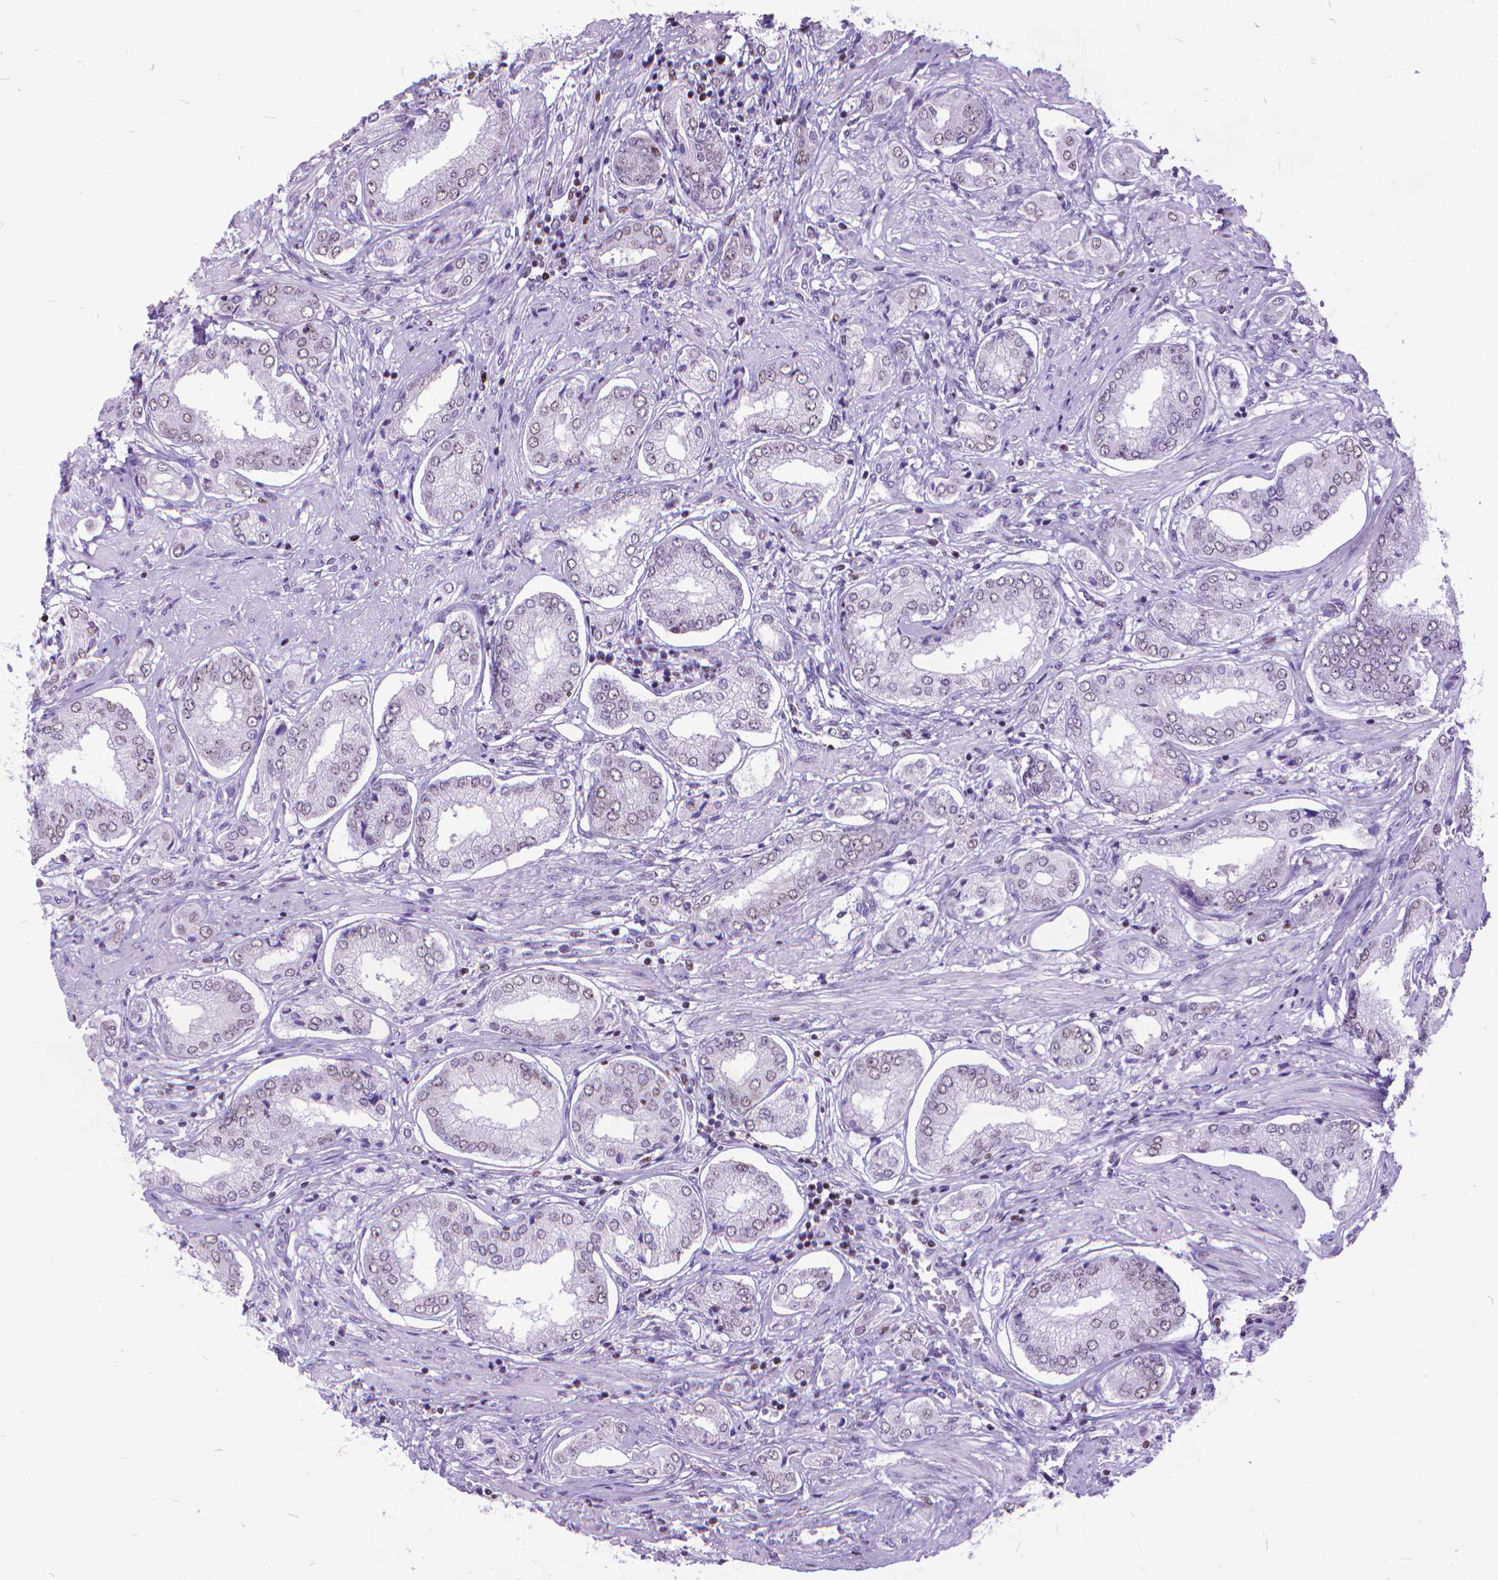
{"staining": {"intensity": "weak", "quantity": "<25%", "location": "nuclear"}, "tissue": "prostate cancer", "cell_type": "Tumor cells", "image_type": "cancer", "snomed": [{"axis": "morphology", "description": "Adenocarcinoma, NOS"}, {"axis": "topography", "description": "Prostate"}], "caption": "The image displays no significant expression in tumor cells of adenocarcinoma (prostate).", "gene": "POLE4", "patient": {"sex": "male", "age": 63}}